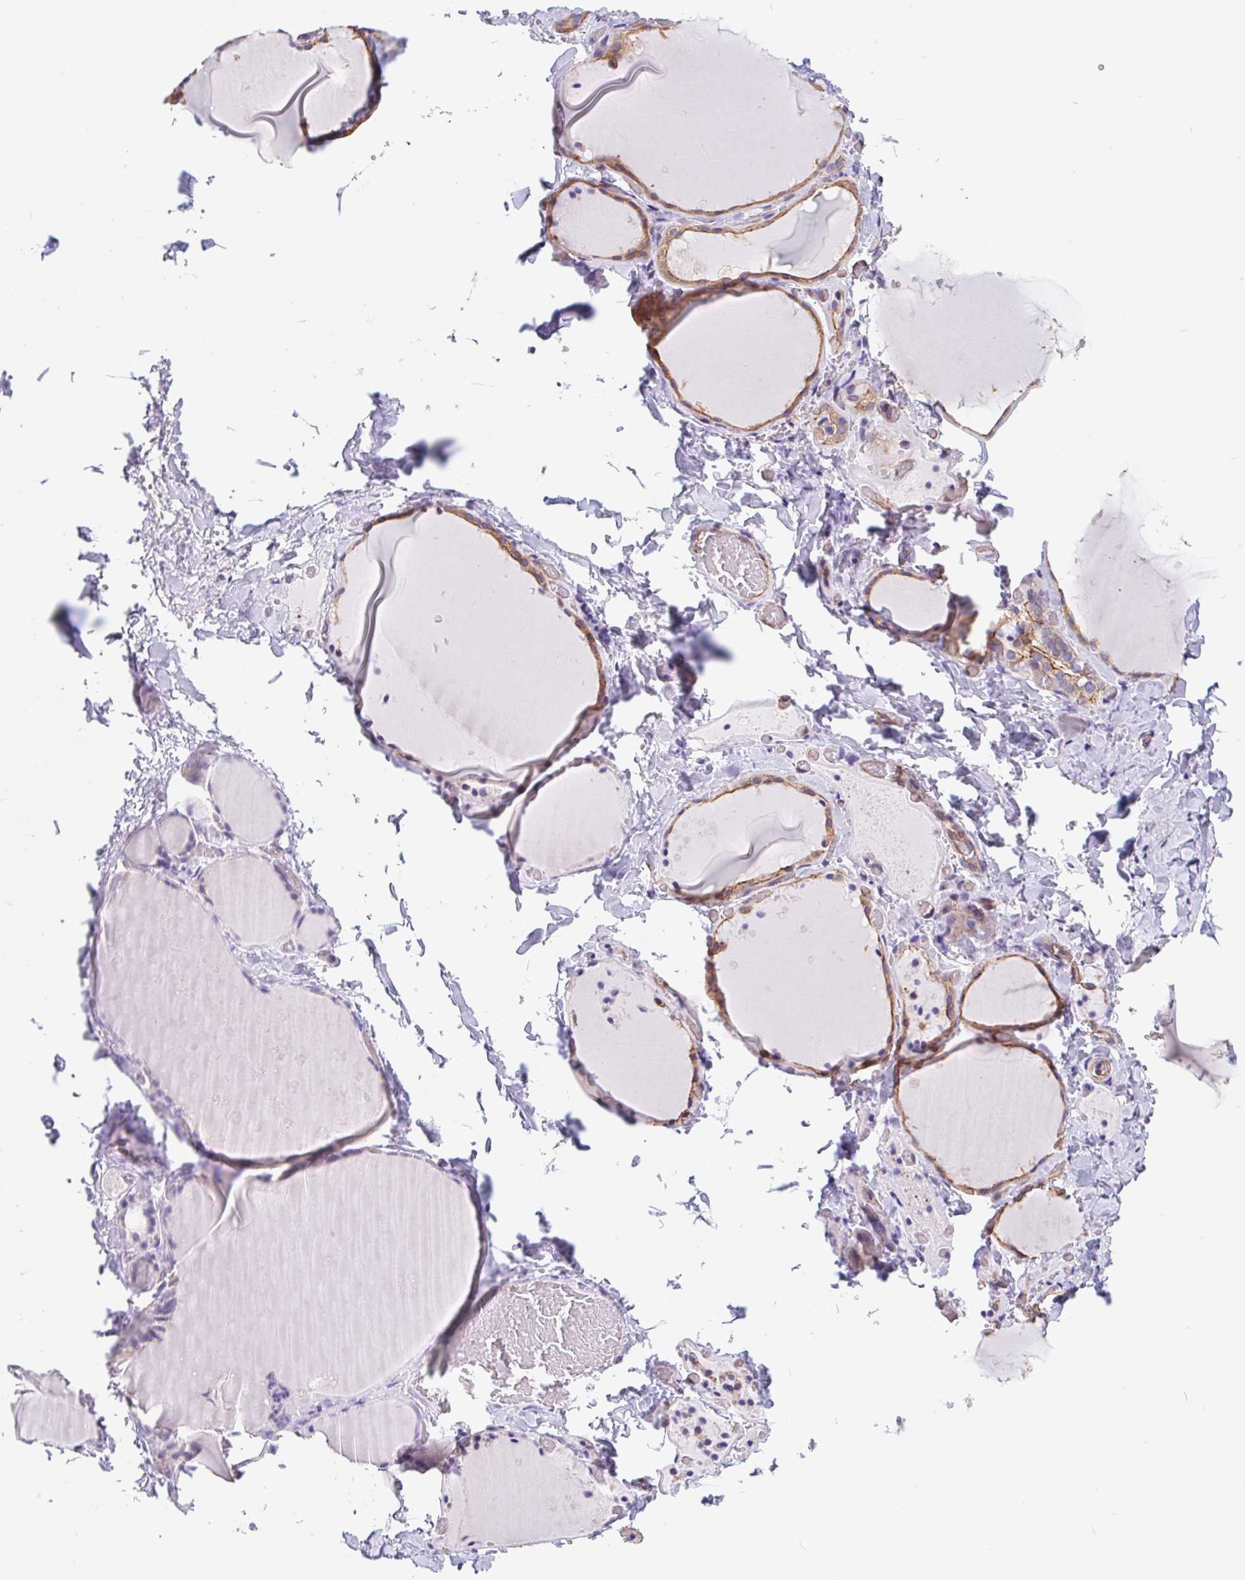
{"staining": {"intensity": "weak", "quantity": "25%-75%", "location": "cytoplasmic/membranous"}, "tissue": "thyroid gland", "cell_type": "Glandular cells", "image_type": "normal", "snomed": [{"axis": "morphology", "description": "Normal tissue, NOS"}, {"axis": "topography", "description": "Thyroid gland"}], "caption": "Immunohistochemical staining of normal thyroid gland reveals 25%-75% levels of weak cytoplasmic/membranous protein staining in approximately 25%-75% of glandular cells.", "gene": "LIMCH1", "patient": {"sex": "female", "age": 36}}